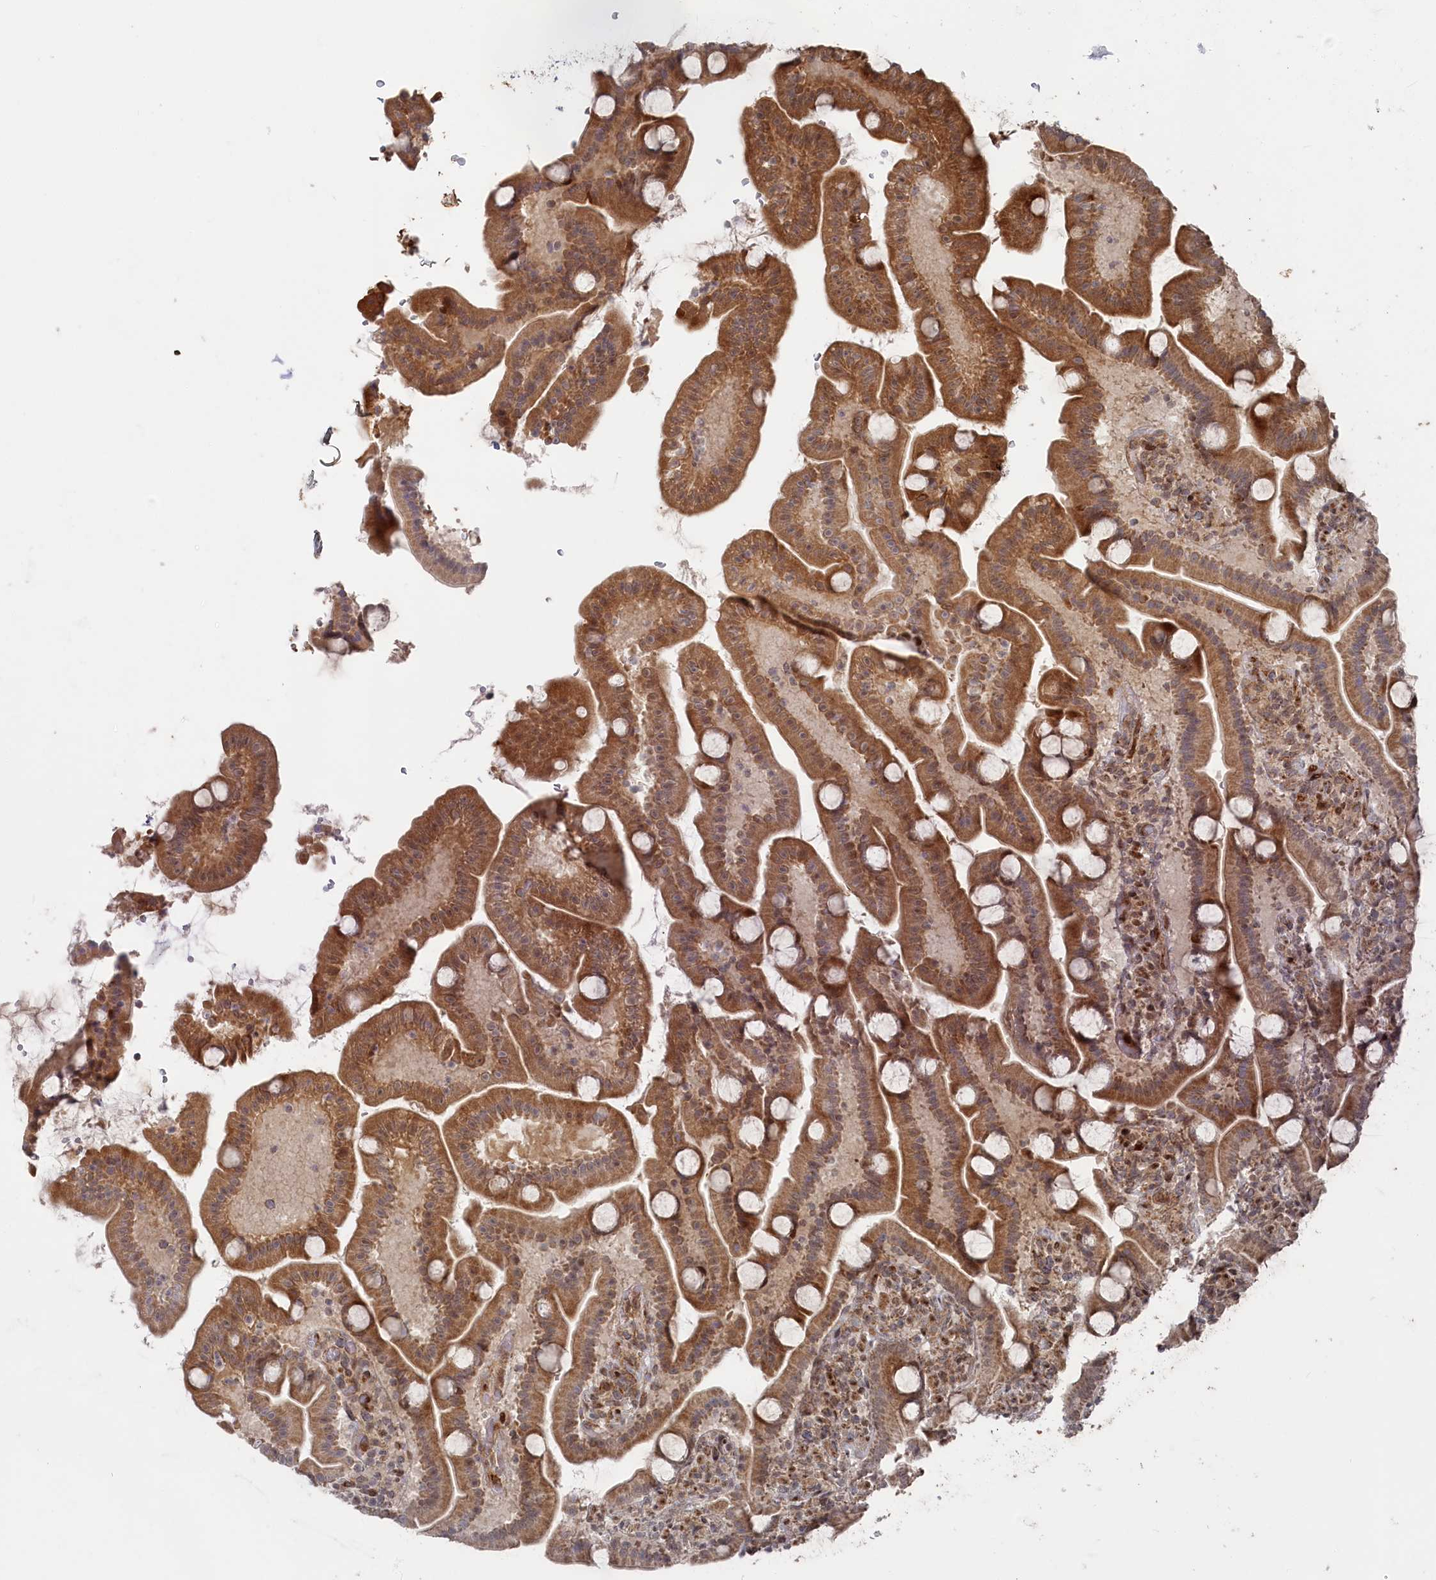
{"staining": {"intensity": "moderate", "quantity": ">75%", "location": "cytoplasmic/membranous,nuclear"}, "tissue": "duodenum", "cell_type": "Glandular cells", "image_type": "normal", "snomed": [{"axis": "morphology", "description": "Normal tissue, NOS"}, {"axis": "topography", "description": "Duodenum"}], "caption": "This image exhibits immunohistochemistry (IHC) staining of benign duodenum, with medium moderate cytoplasmic/membranous,nuclear positivity in approximately >75% of glandular cells.", "gene": "POLR3A", "patient": {"sex": "male", "age": 55}}